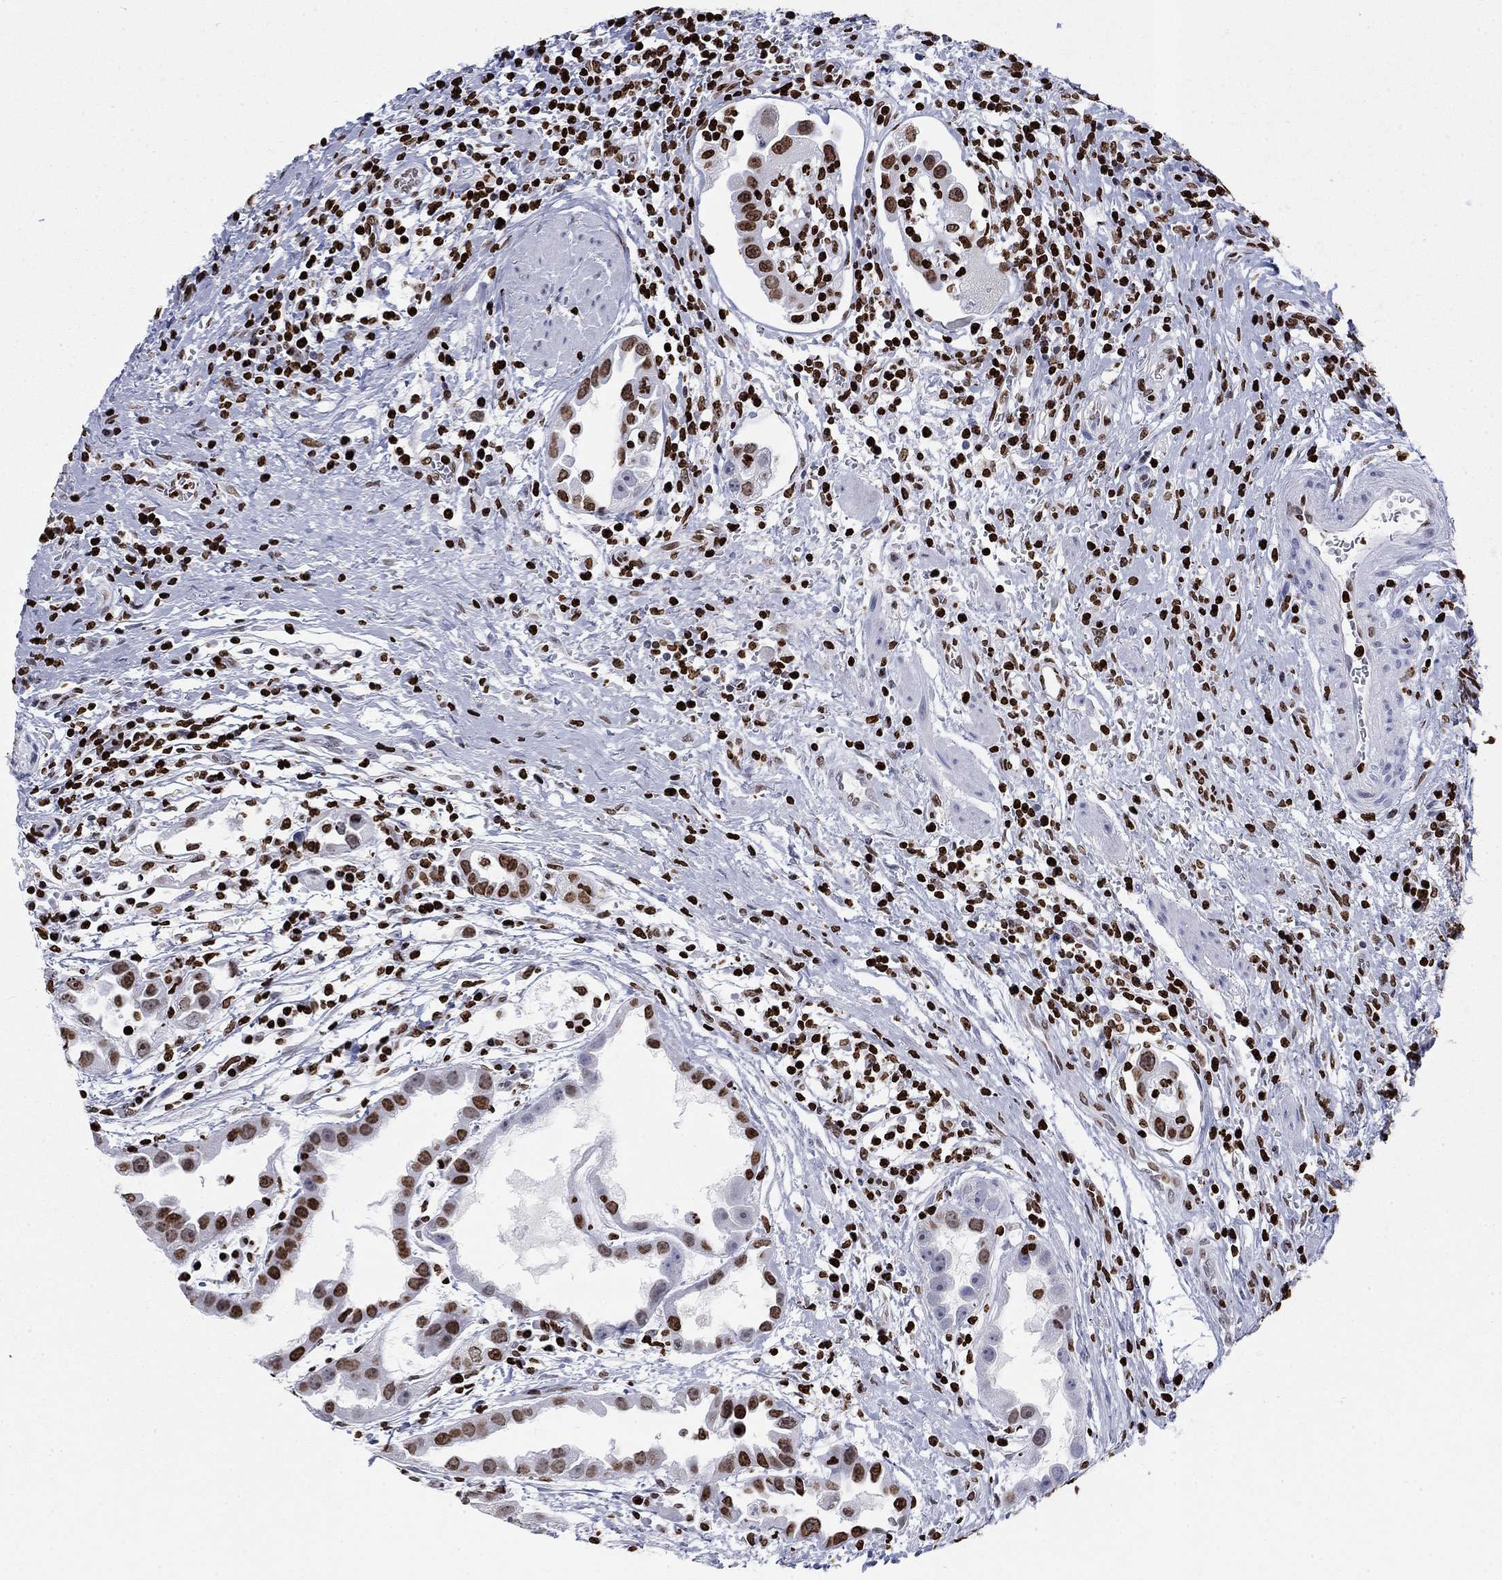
{"staining": {"intensity": "moderate", "quantity": ">75%", "location": "nuclear"}, "tissue": "urothelial cancer", "cell_type": "Tumor cells", "image_type": "cancer", "snomed": [{"axis": "morphology", "description": "Urothelial carcinoma, High grade"}, {"axis": "topography", "description": "Urinary bladder"}], "caption": "There is medium levels of moderate nuclear positivity in tumor cells of urothelial cancer, as demonstrated by immunohistochemical staining (brown color).", "gene": "H1-5", "patient": {"sex": "female", "age": 41}}